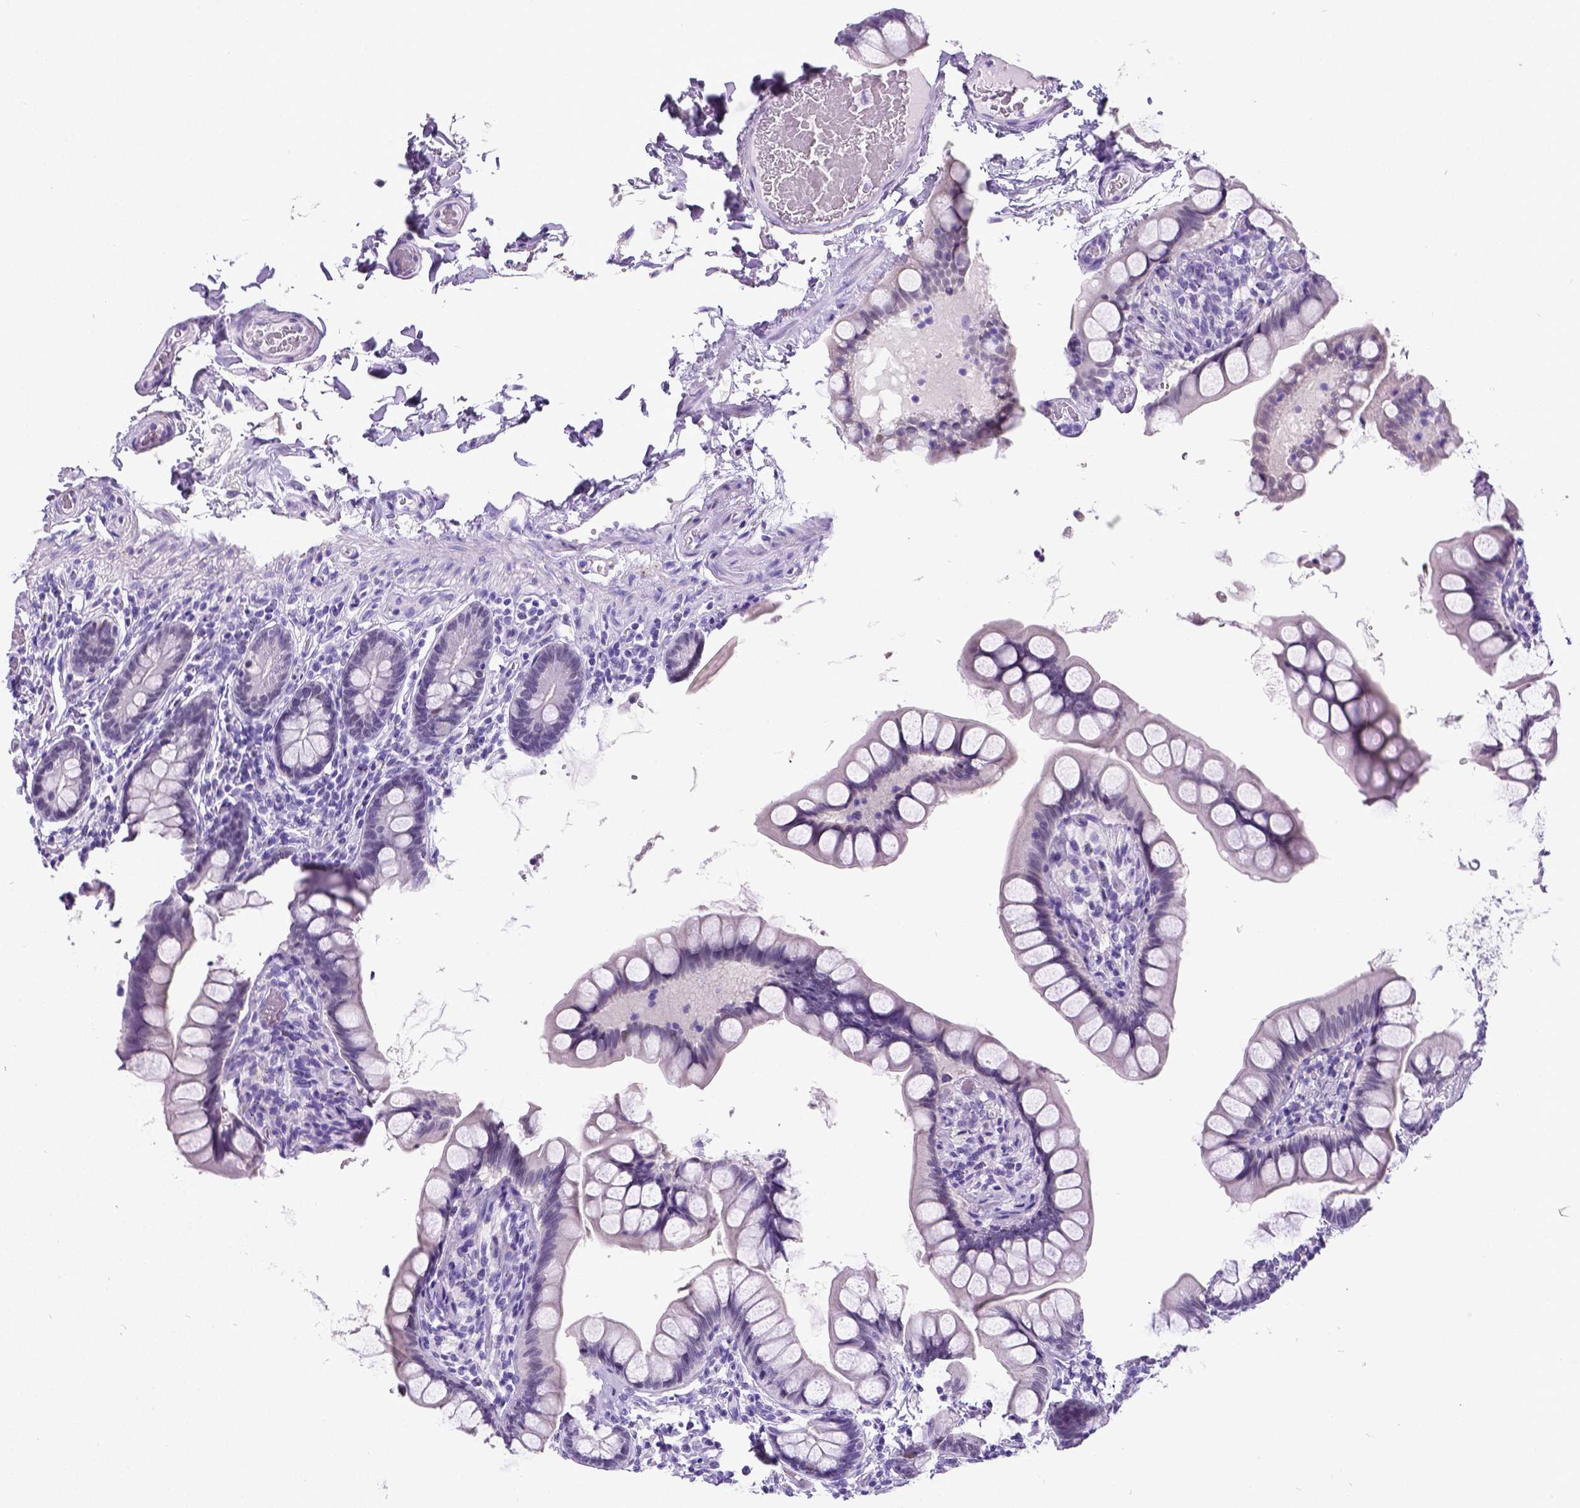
{"staining": {"intensity": "negative", "quantity": "none", "location": "none"}, "tissue": "small intestine", "cell_type": "Glandular cells", "image_type": "normal", "snomed": [{"axis": "morphology", "description": "Normal tissue, NOS"}, {"axis": "topography", "description": "Small intestine"}], "caption": "Immunohistochemistry (IHC) image of unremarkable small intestine: human small intestine stained with DAB exhibits no significant protein positivity in glandular cells. (Brightfield microscopy of DAB immunohistochemistry at high magnification).", "gene": "SATB2", "patient": {"sex": "male", "age": 70}}